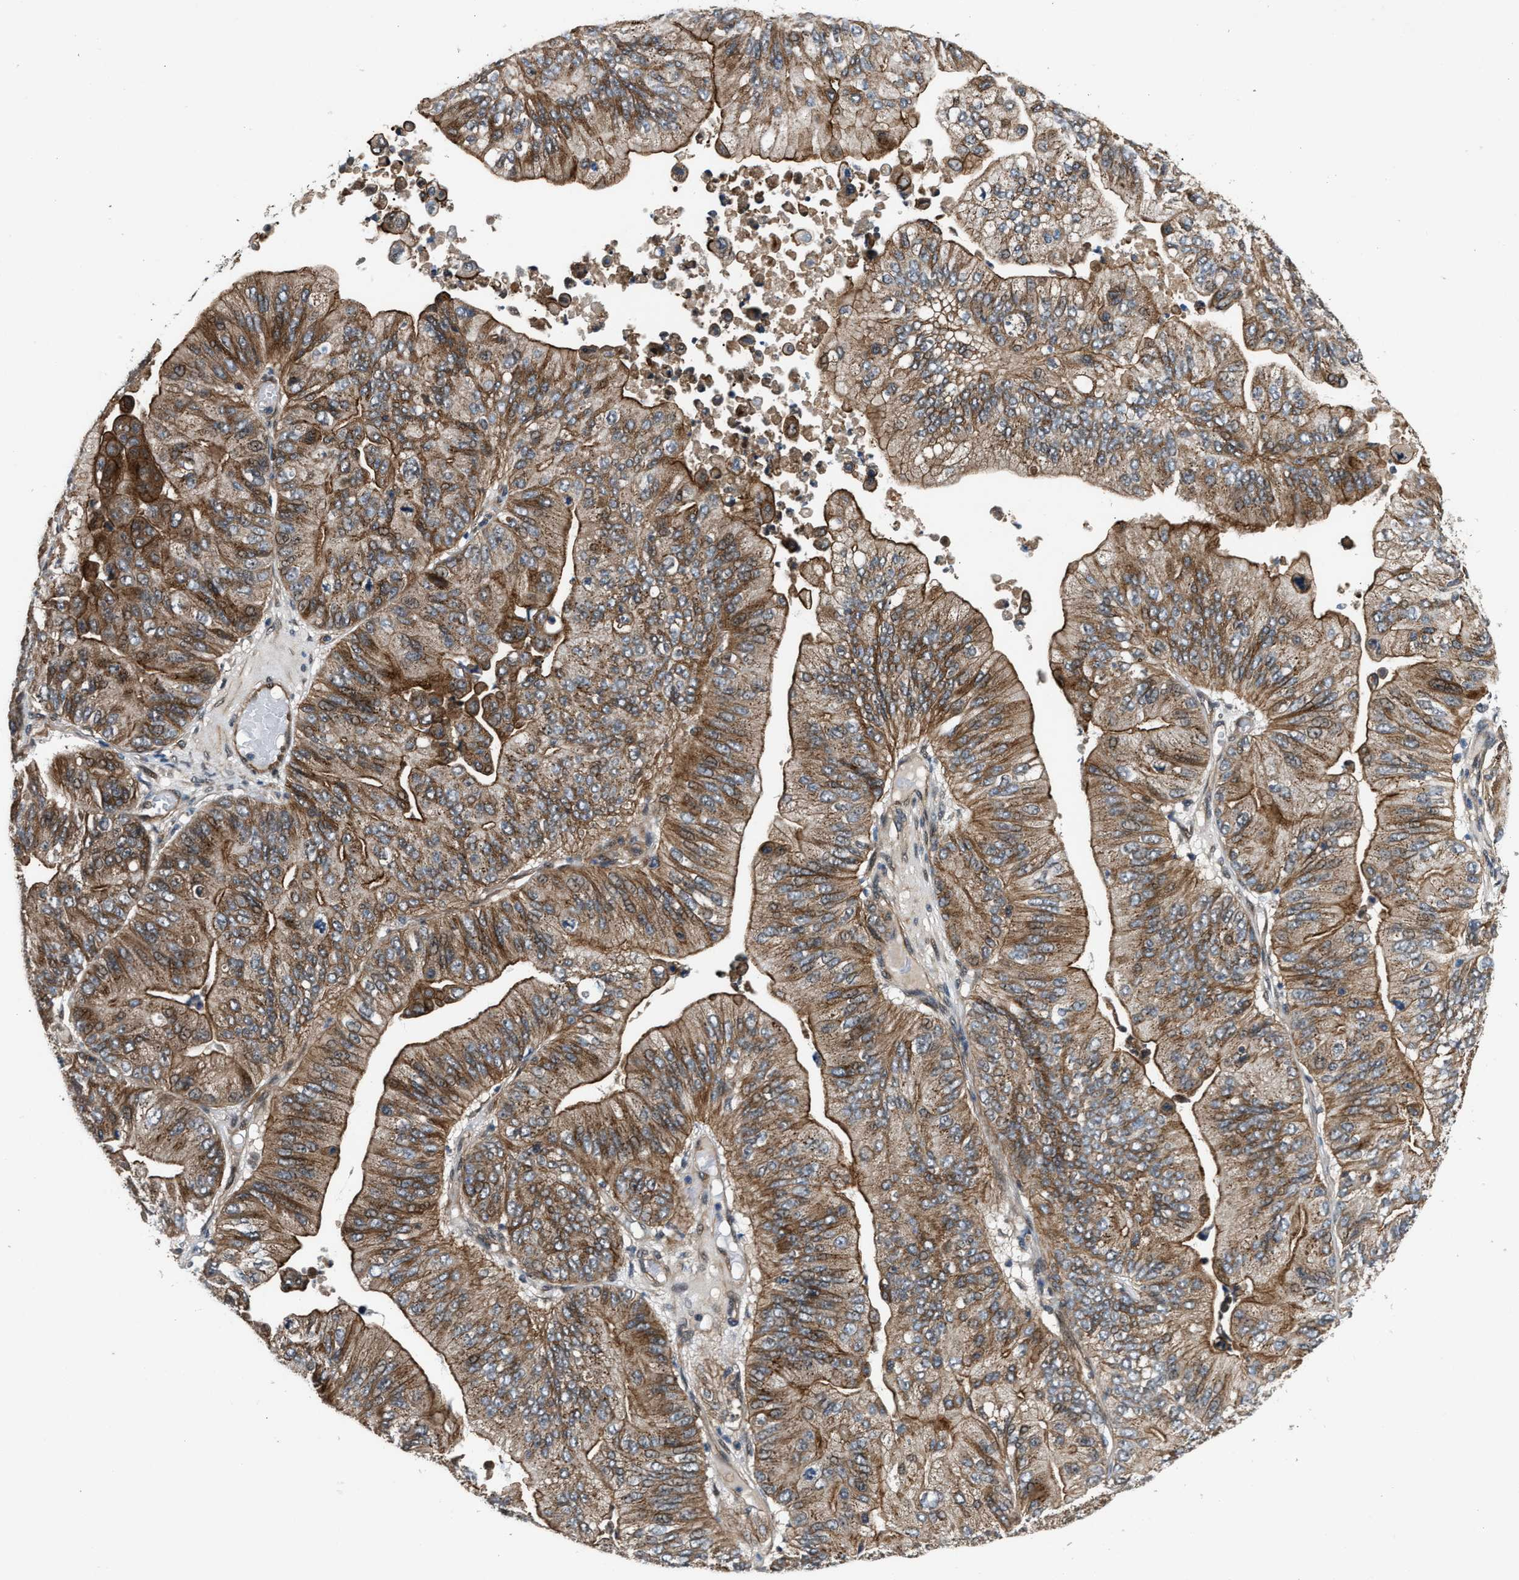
{"staining": {"intensity": "moderate", "quantity": ">75%", "location": "cytoplasmic/membranous"}, "tissue": "ovarian cancer", "cell_type": "Tumor cells", "image_type": "cancer", "snomed": [{"axis": "morphology", "description": "Cystadenocarcinoma, mucinous, NOS"}, {"axis": "topography", "description": "Ovary"}], "caption": "Tumor cells reveal medium levels of moderate cytoplasmic/membranous positivity in approximately >75% of cells in ovarian mucinous cystadenocarcinoma.", "gene": "COPS2", "patient": {"sex": "female", "age": 61}}